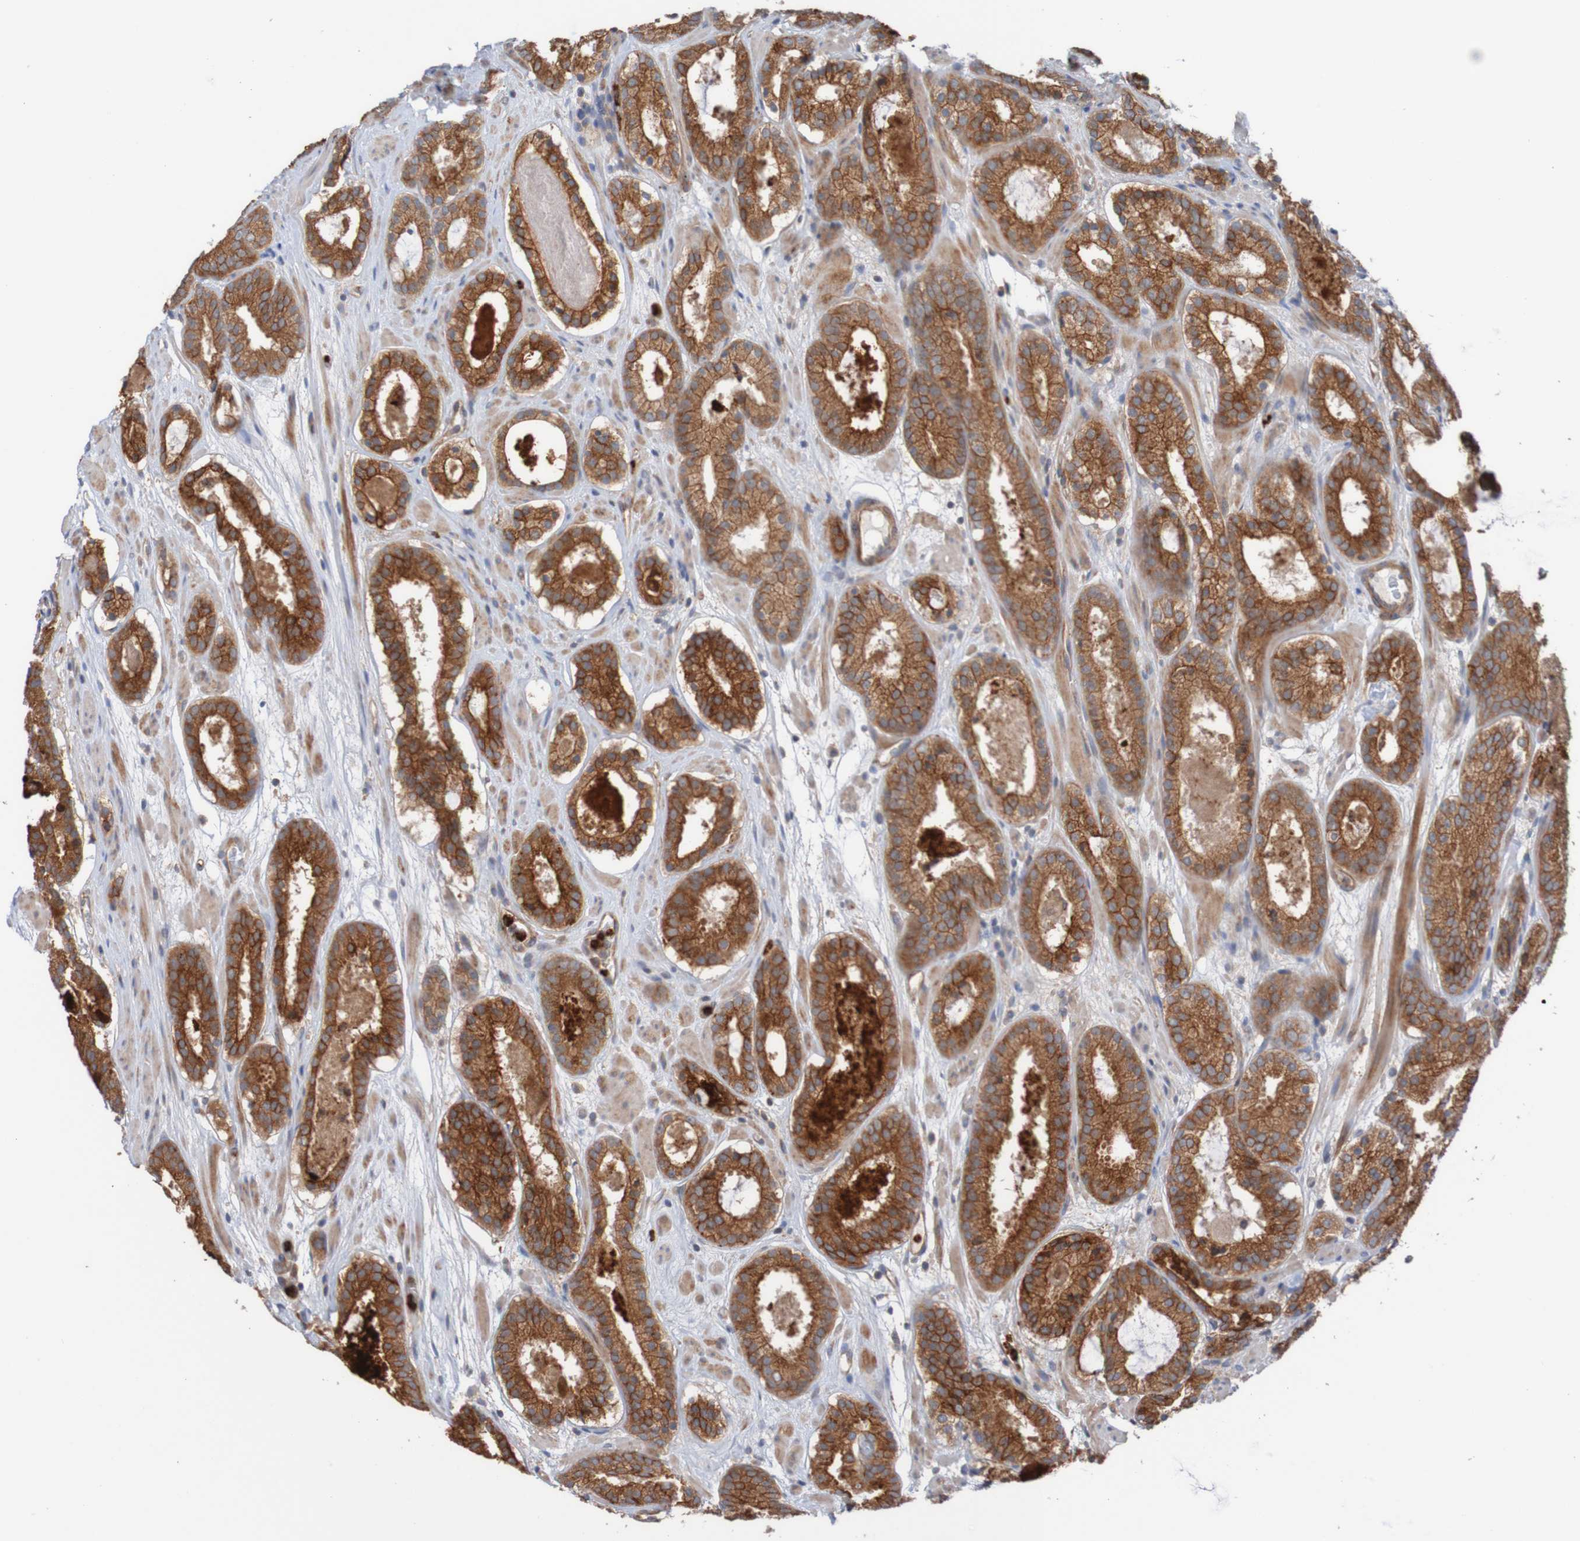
{"staining": {"intensity": "strong", "quantity": ">75%", "location": "cytoplasmic/membranous"}, "tissue": "prostate cancer", "cell_type": "Tumor cells", "image_type": "cancer", "snomed": [{"axis": "morphology", "description": "Adenocarcinoma, Low grade"}, {"axis": "topography", "description": "Prostate"}], "caption": "Immunohistochemical staining of human prostate cancer (adenocarcinoma (low-grade)) demonstrates strong cytoplasmic/membranous protein positivity in about >75% of tumor cells.", "gene": "ST8SIA6", "patient": {"sex": "male", "age": 69}}